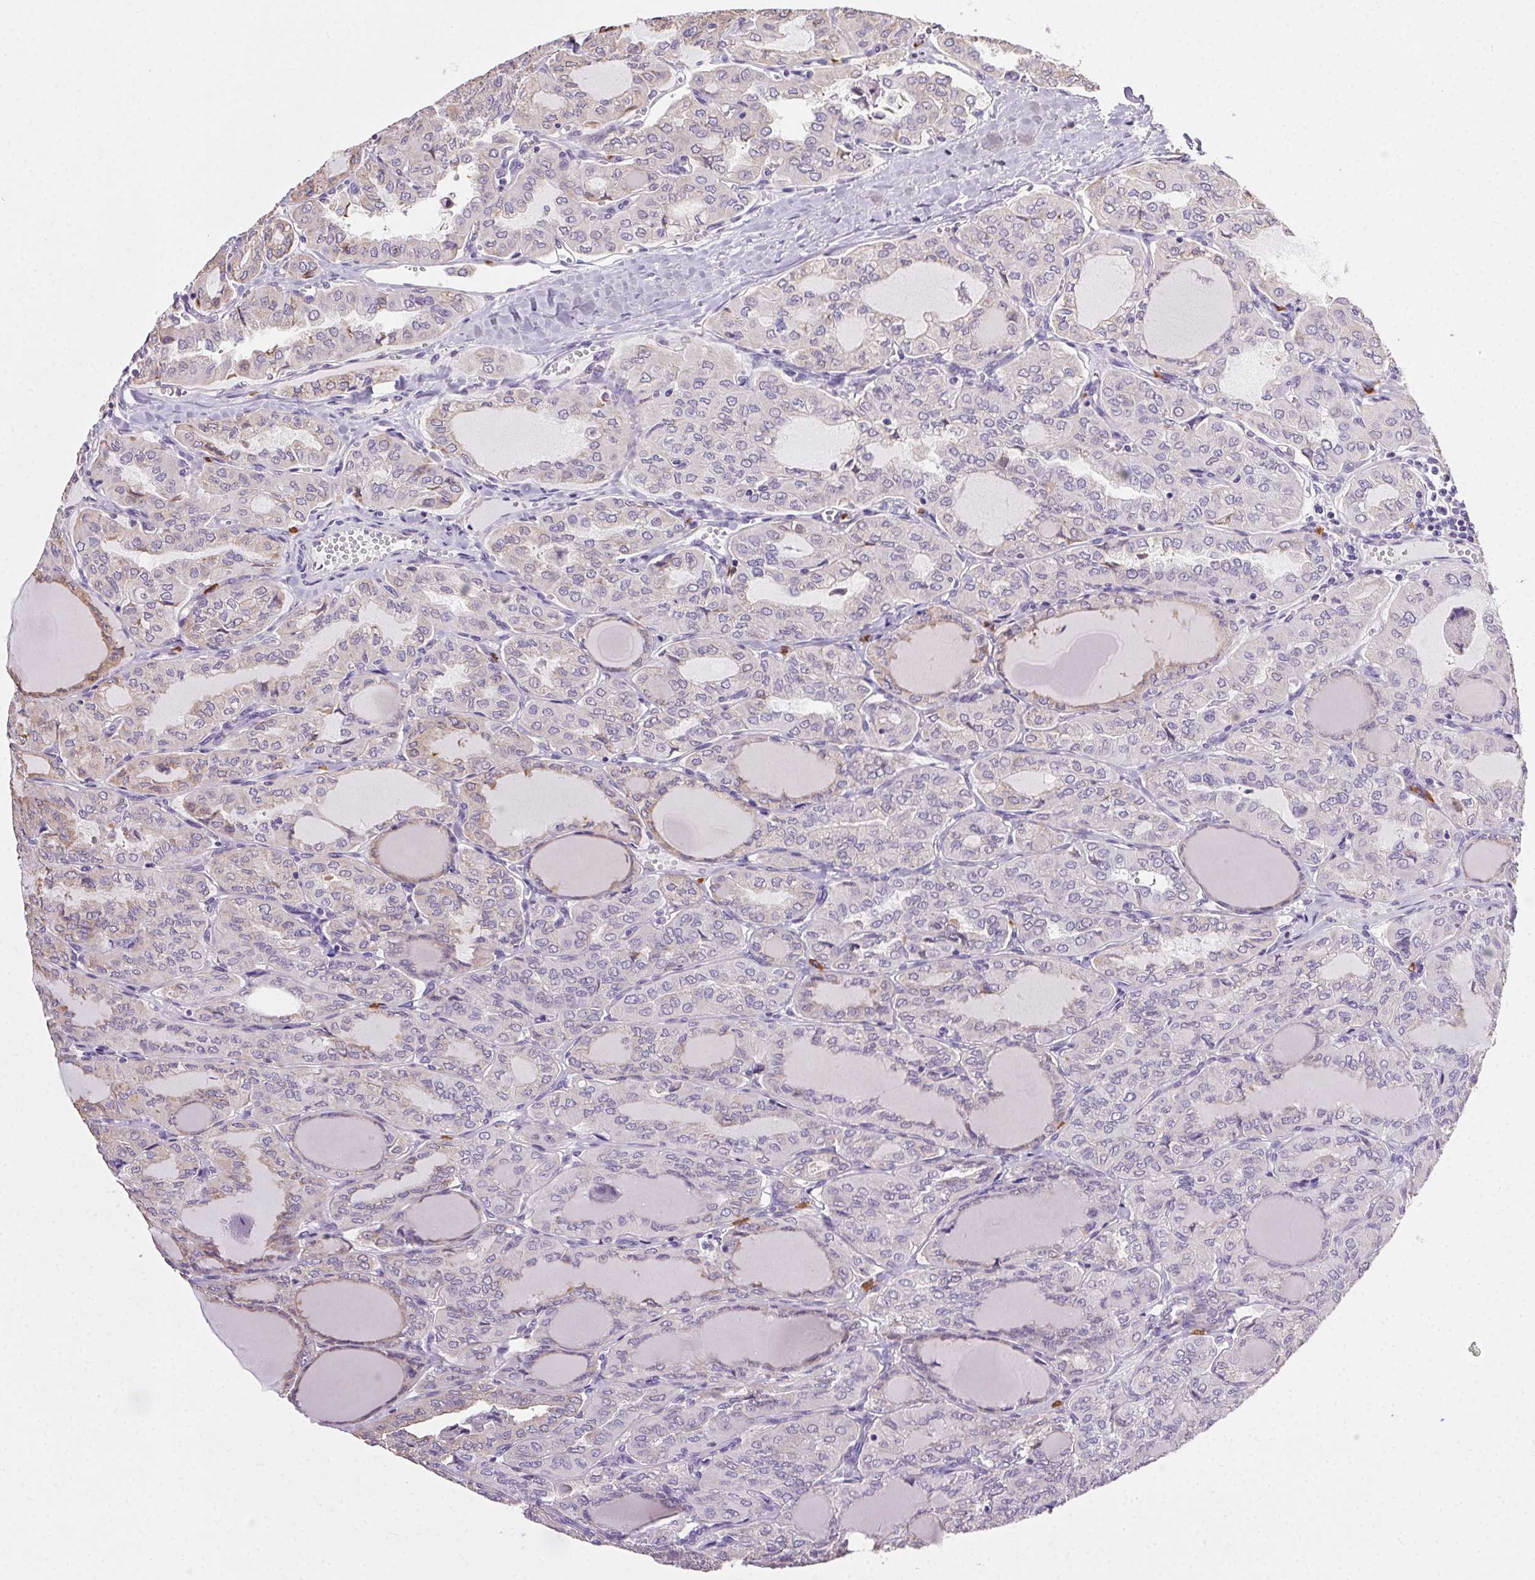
{"staining": {"intensity": "negative", "quantity": "none", "location": "none"}, "tissue": "thyroid cancer", "cell_type": "Tumor cells", "image_type": "cancer", "snomed": [{"axis": "morphology", "description": "Papillary adenocarcinoma, NOS"}, {"axis": "topography", "description": "Thyroid gland"}], "caption": "A high-resolution micrograph shows immunohistochemistry (IHC) staining of papillary adenocarcinoma (thyroid), which reveals no significant staining in tumor cells.", "gene": "SNX31", "patient": {"sex": "male", "age": 20}}